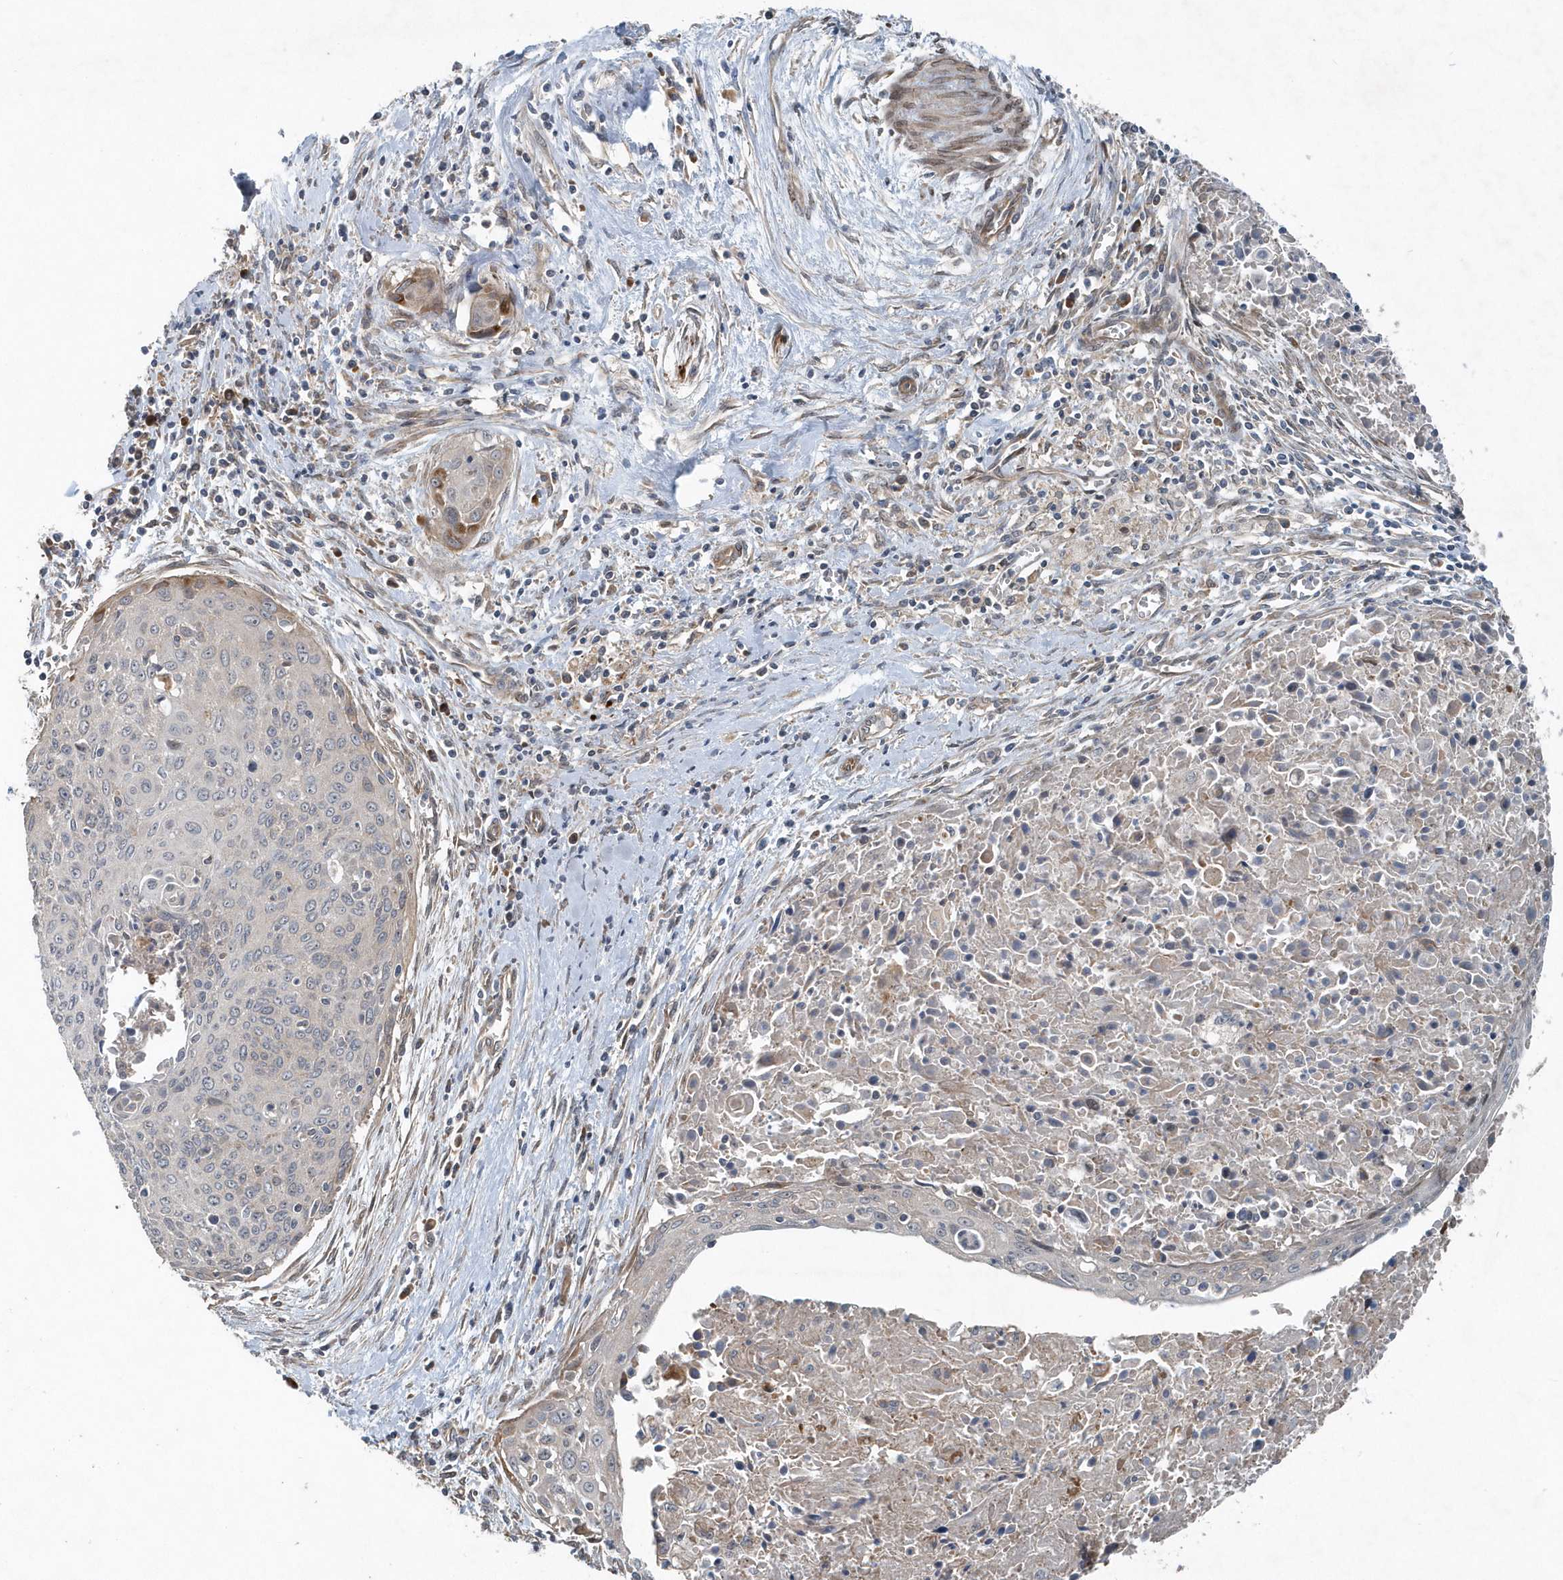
{"staining": {"intensity": "negative", "quantity": "none", "location": "none"}, "tissue": "cervical cancer", "cell_type": "Tumor cells", "image_type": "cancer", "snomed": [{"axis": "morphology", "description": "Squamous cell carcinoma, NOS"}, {"axis": "topography", "description": "Cervix"}], "caption": "Protein analysis of cervical cancer shows no significant positivity in tumor cells.", "gene": "MCC", "patient": {"sex": "female", "age": 55}}